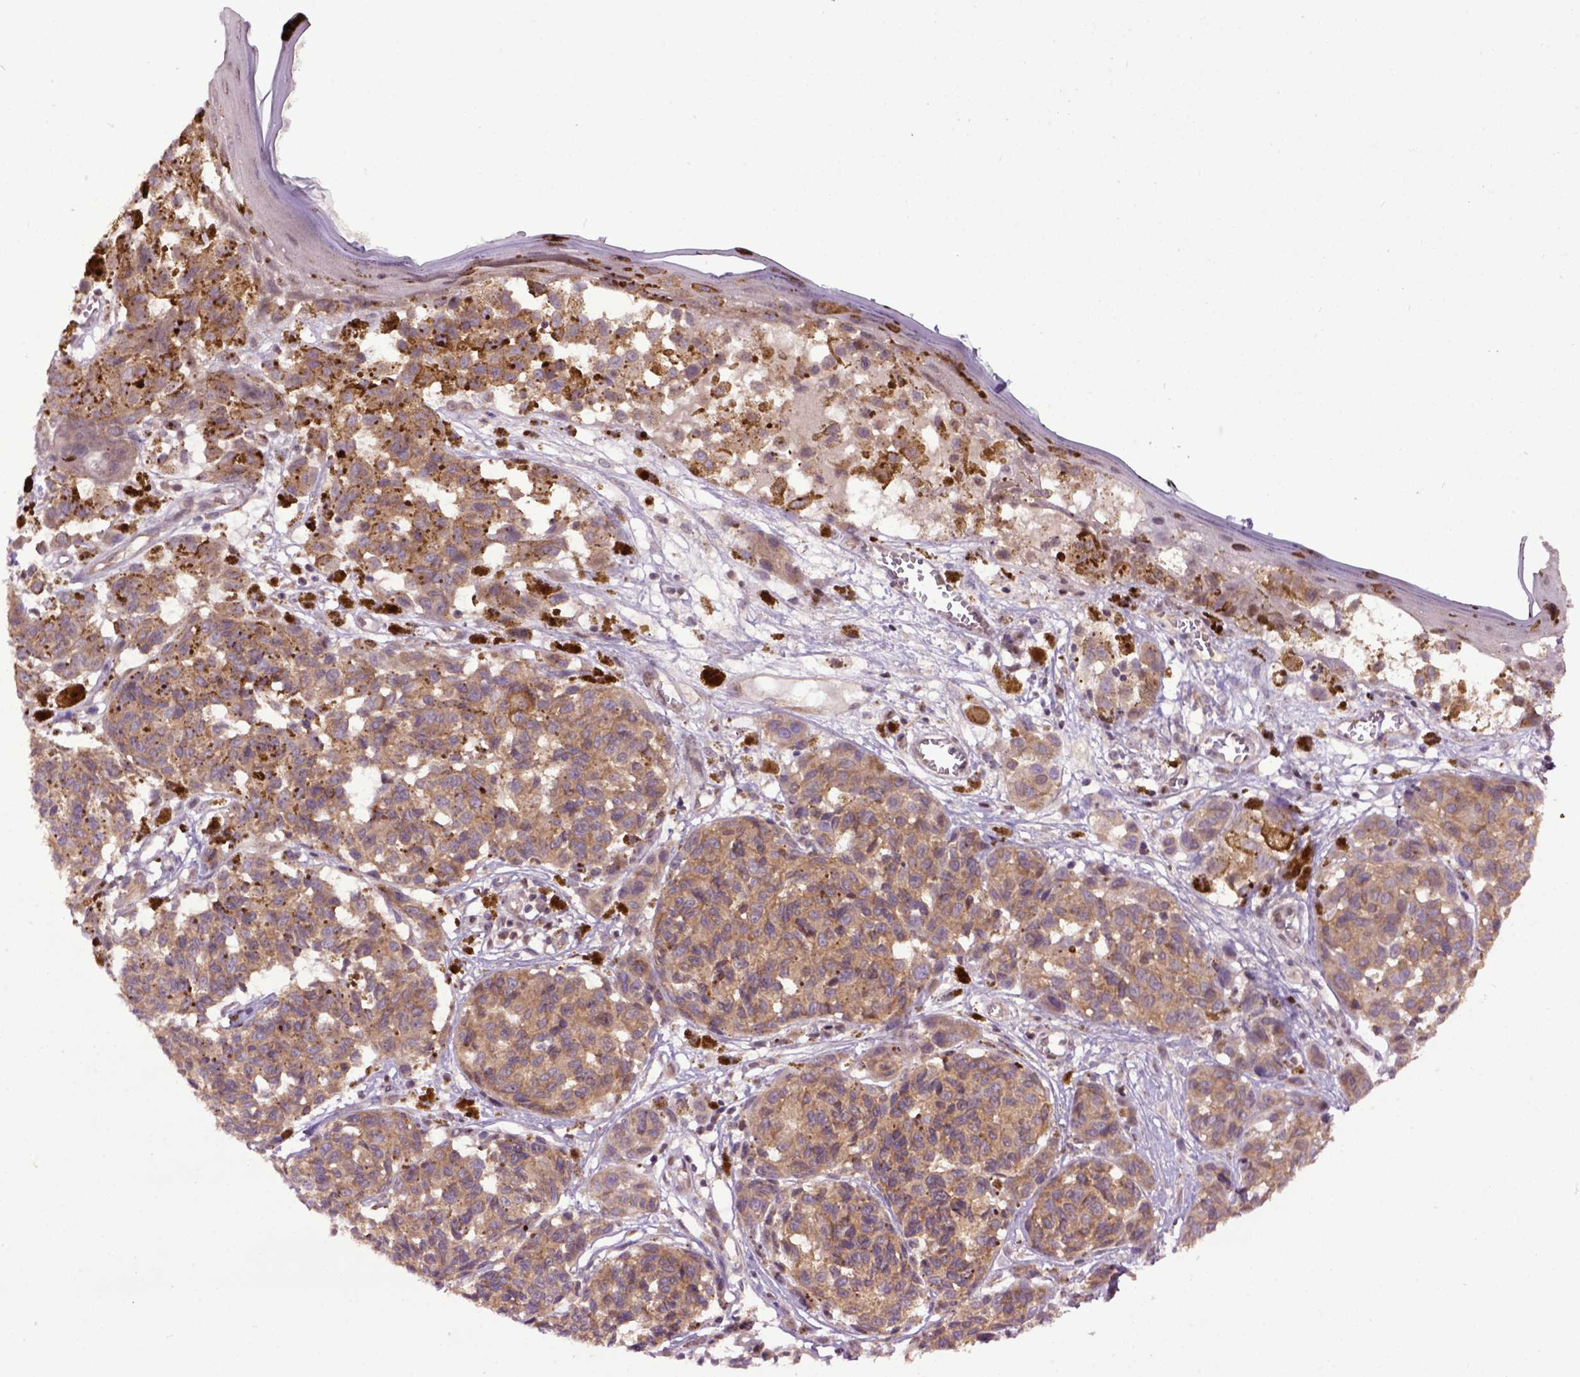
{"staining": {"intensity": "moderate", "quantity": ">75%", "location": "cytoplasmic/membranous"}, "tissue": "melanoma", "cell_type": "Tumor cells", "image_type": "cancer", "snomed": [{"axis": "morphology", "description": "Malignant melanoma, NOS"}, {"axis": "topography", "description": "Skin"}], "caption": "DAB immunohistochemical staining of malignant melanoma exhibits moderate cytoplasmic/membranous protein staining in approximately >75% of tumor cells. The staining is performed using DAB (3,3'-diaminobenzidine) brown chromogen to label protein expression. The nuclei are counter-stained blue using hematoxylin.", "gene": "WDR48", "patient": {"sex": "female", "age": 38}}